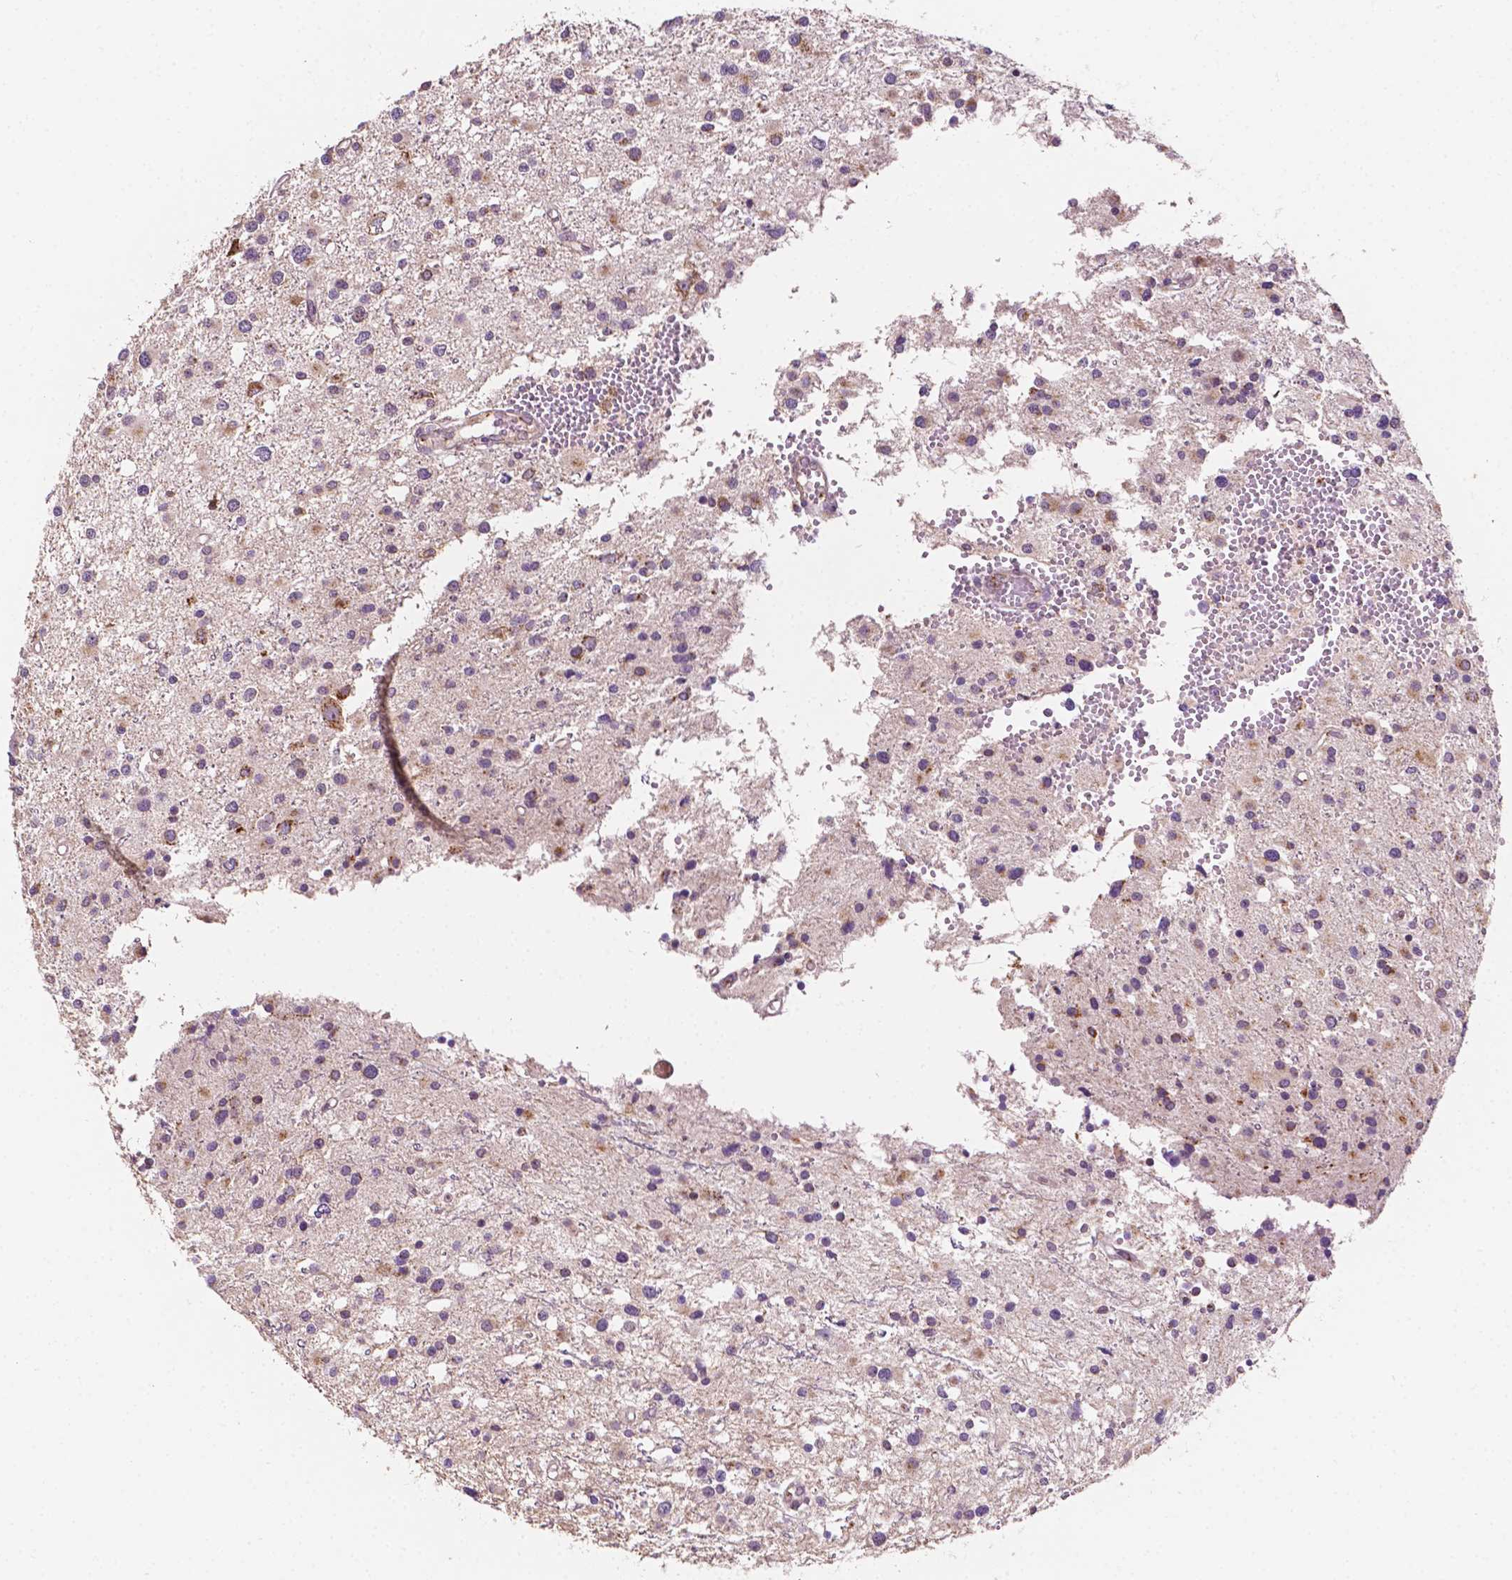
{"staining": {"intensity": "weak", "quantity": "<25%", "location": "cytoplasmic/membranous"}, "tissue": "glioma", "cell_type": "Tumor cells", "image_type": "cancer", "snomed": [{"axis": "morphology", "description": "Glioma, malignant, High grade"}, {"axis": "topography", "description": "Brain"}], "caption": "An image of human high-grade glioma (malignant) is negative for staining in tumor cells.", "gene": "EBAG9", "patient": {"sex": "male", "age": 54}}